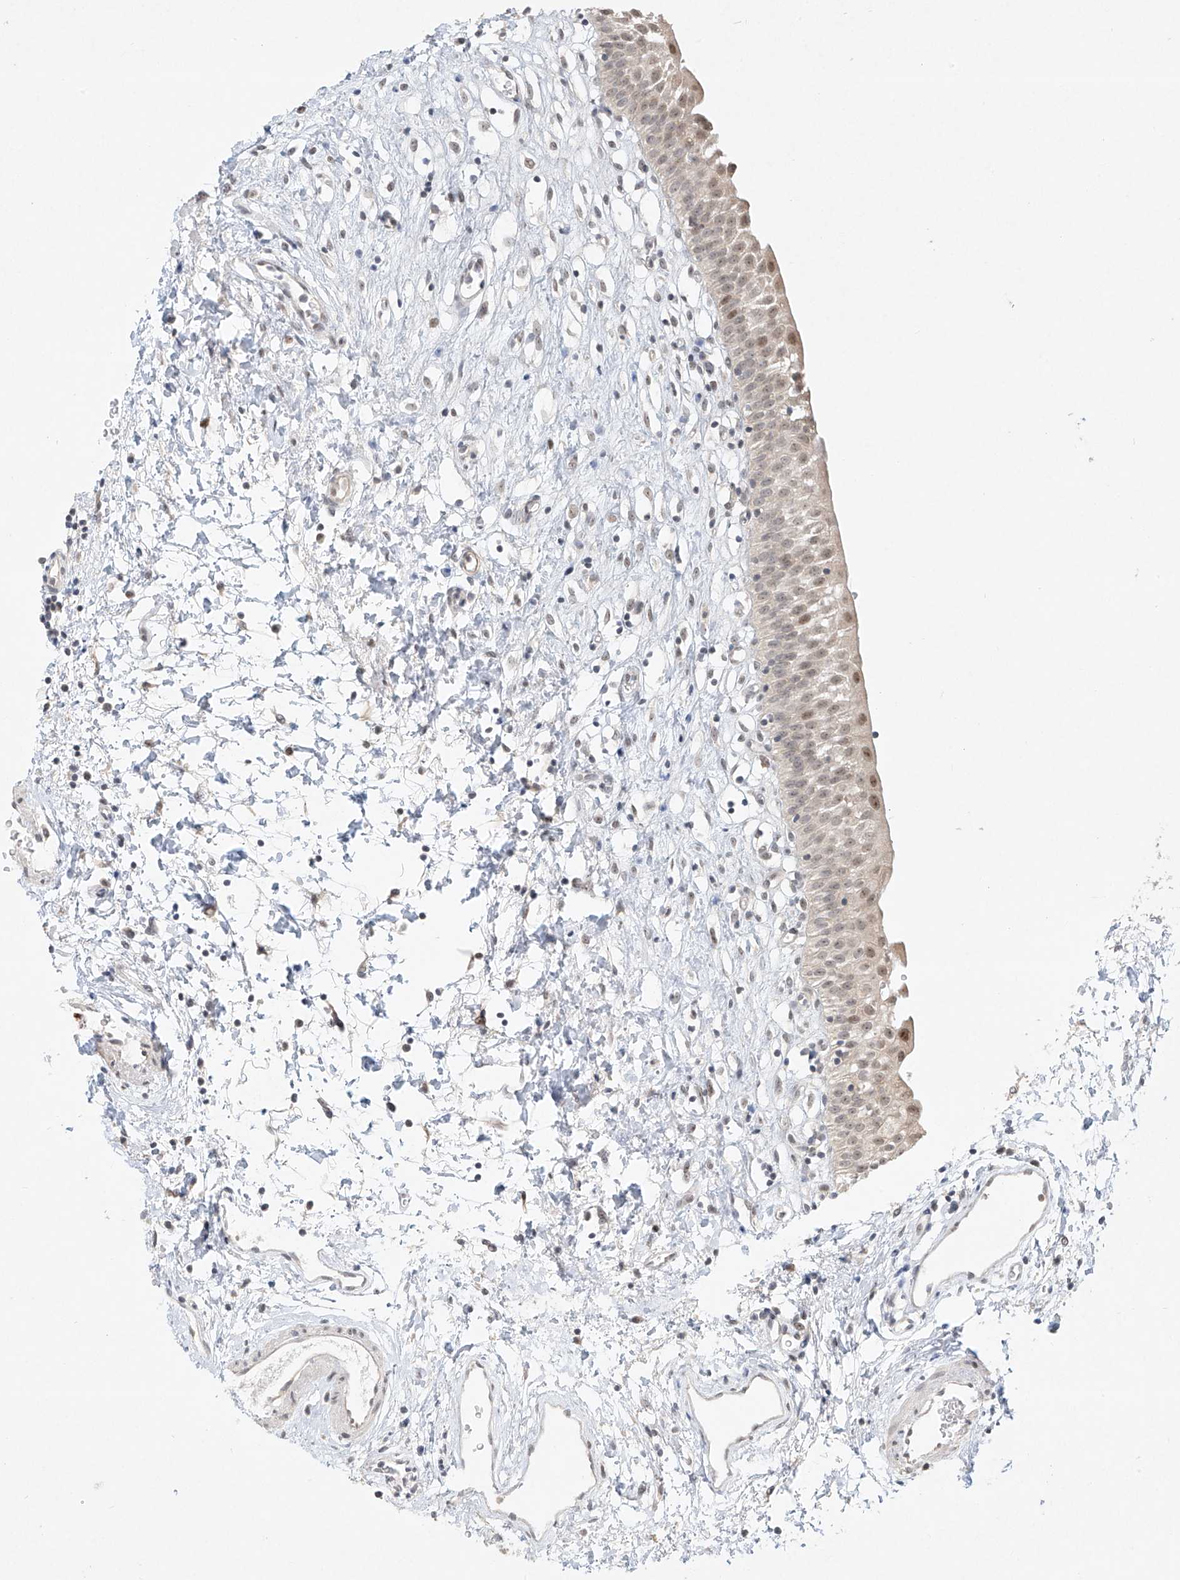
{"staining": {"intensity": "weak", "quantity": "25%-75%", "location": "cytoplasmic/membranous,nuclear"}, "tissue": "urinary bladder", "cell_type": "Urothelial cells", "image_type": "normal", "snomed": [{"axis": "morphology", "description": "Normal tissue, NOS"}, {"axis": "topography", "description": "Urinary bladder"}], "caption": "The micrograph displays staining of normal urinary bladder, revealing weak cytoplasmic/membranous,nuclear protein staining (brown color) within urothelial cells.", "gene": "TASP1", "patient": {"sex": "male", "age": 51}}